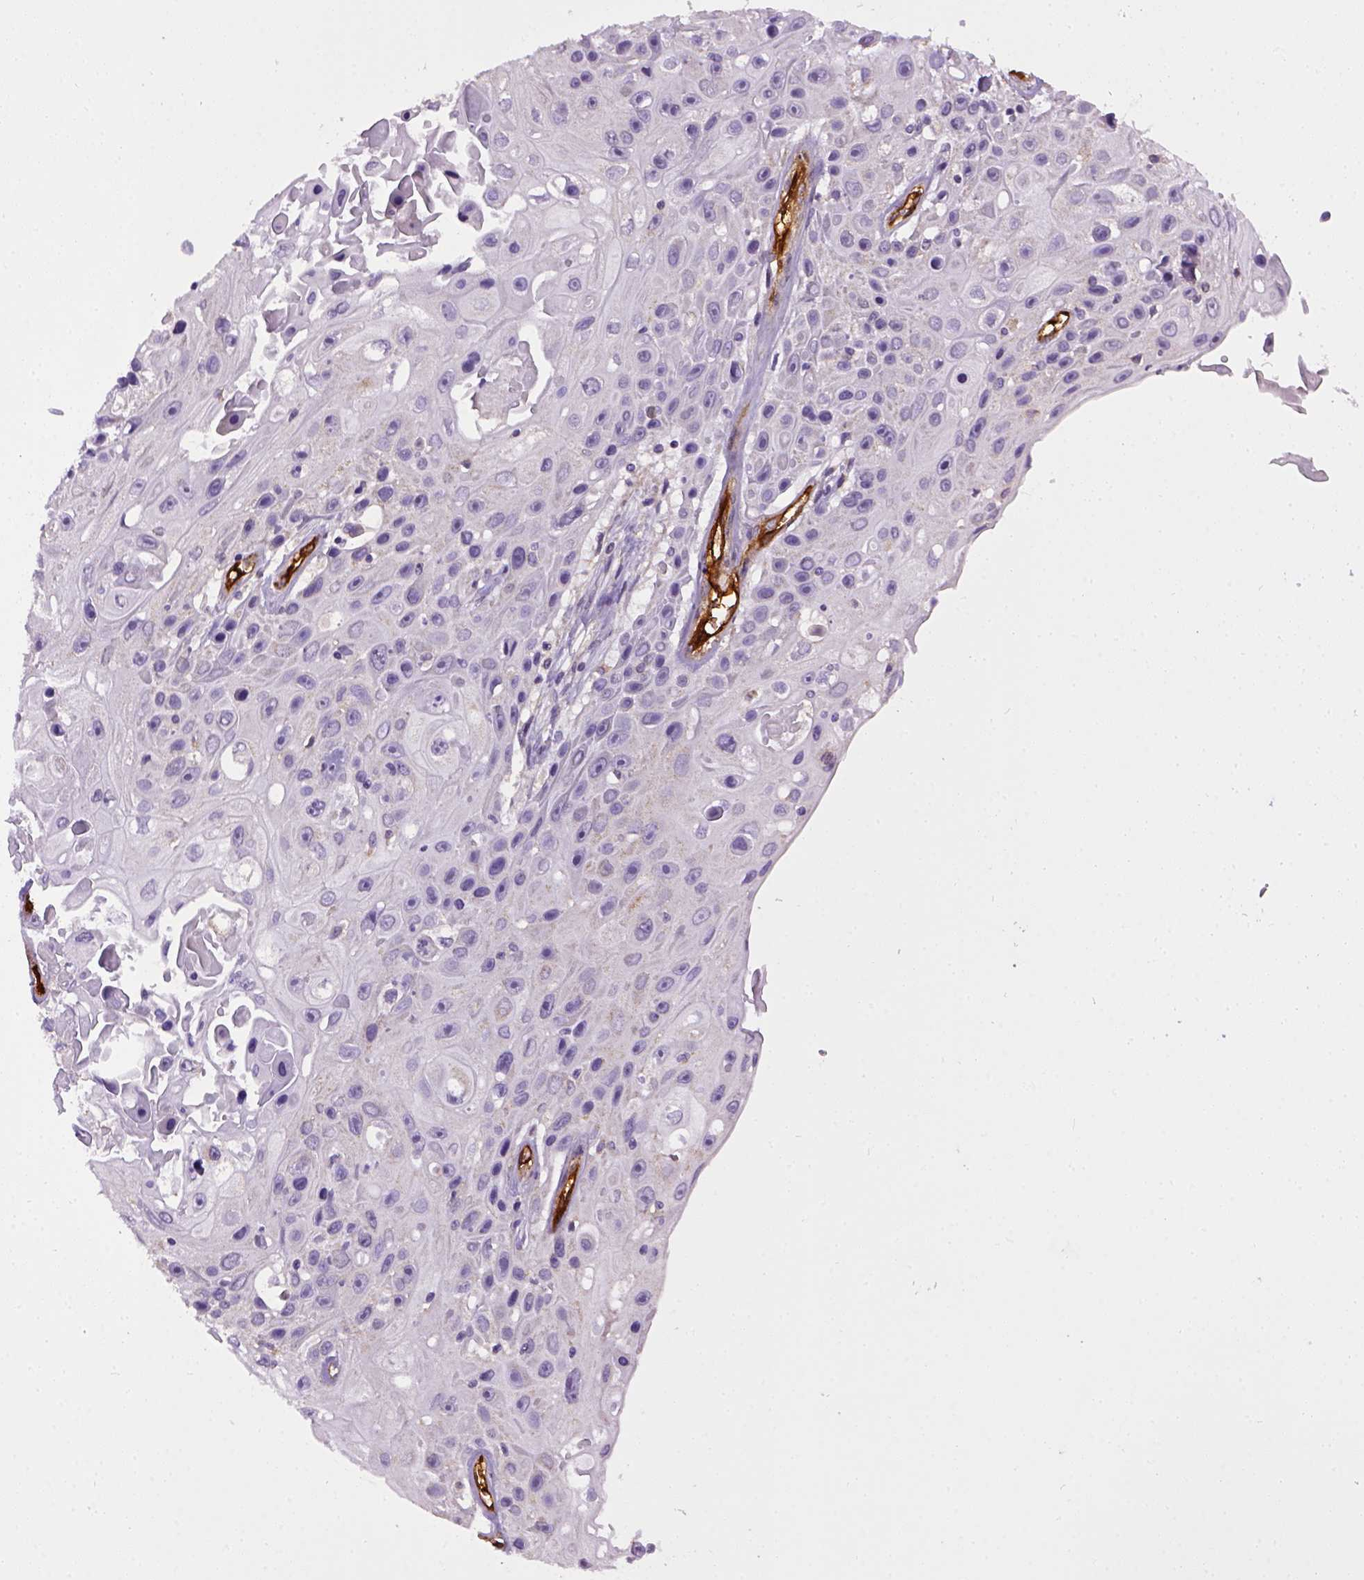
{"staining": {"intensity": "negative", "quantity": "none", "location": "none"}, "tissue": "skin cancer", "cell_type": "Tumor cells", "image_type": "cancer", "snomed": [{"axis": "morphology", "description": "Squamous cell carcinoma, NOS"}, {"axis": "topography", "description": "Skin"}], "caption": "This is an IHC histopathology image of skin cancer (squamous cell carcinoma). There is no positivity in tumor cells.", "gene": "ENG", "patient": {"sex": "male", "age": 82}}